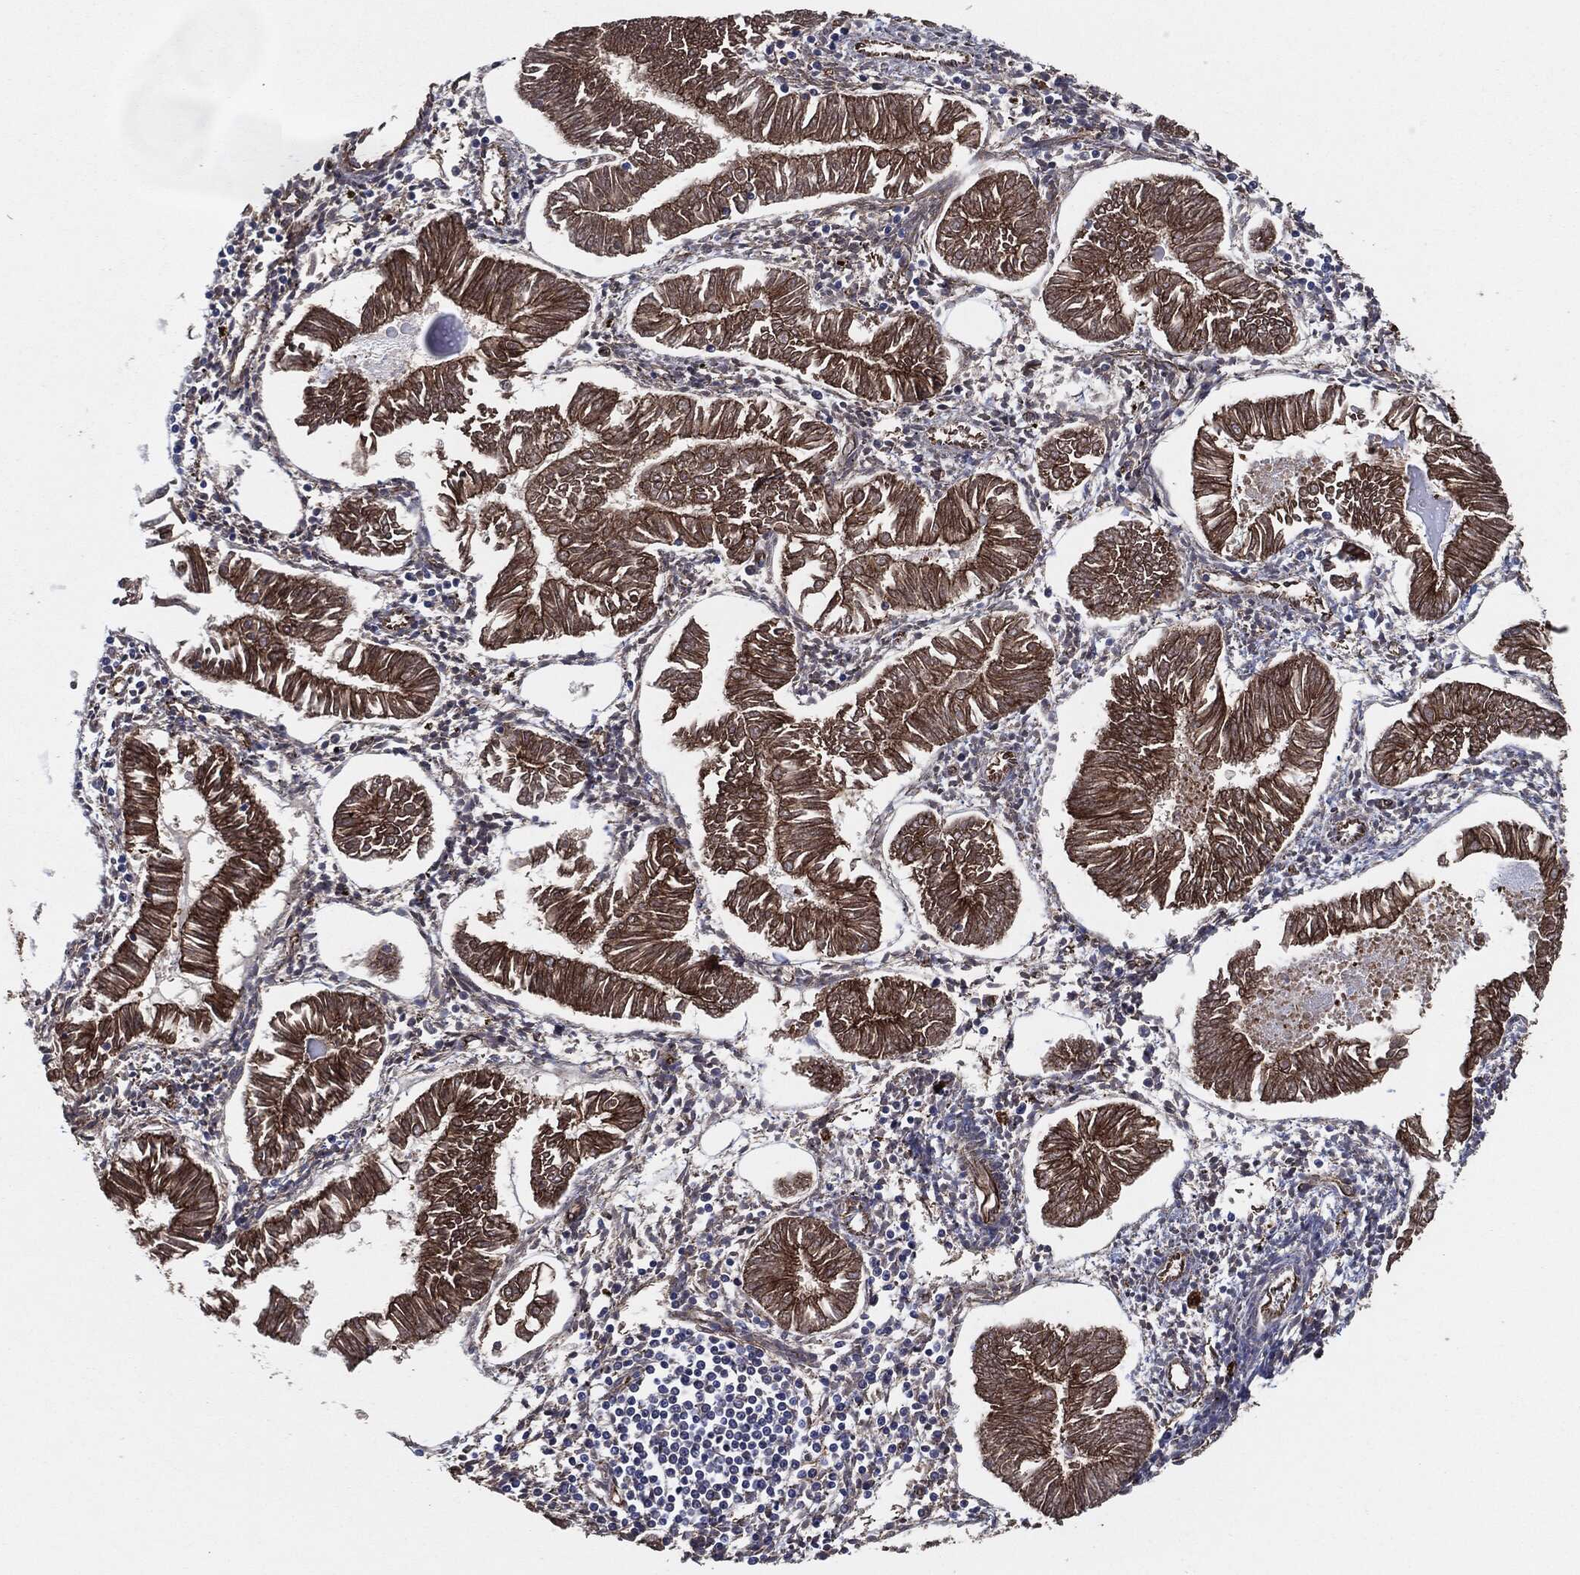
{"staining": {"intensity": "strong", "quantity": "25%-75%", "location": "cytoplasmic/membranous"}, "tissue": "endometrial cancer", "cell_type": "Tumor cells", "image_type": "cancer", "snomed": [{"axis": "morphology", "description": "Adenocarcinoma, NOS"}, {"axis": "topography", "description": "Endometrium"}], "caption": "A brown stain labels strong cytoplasmic/membranous staining of a protein in human endometrial cancer tumor cells.", "gene": "CTNNA1", "patient": {"sex": "female", "age": 53}}